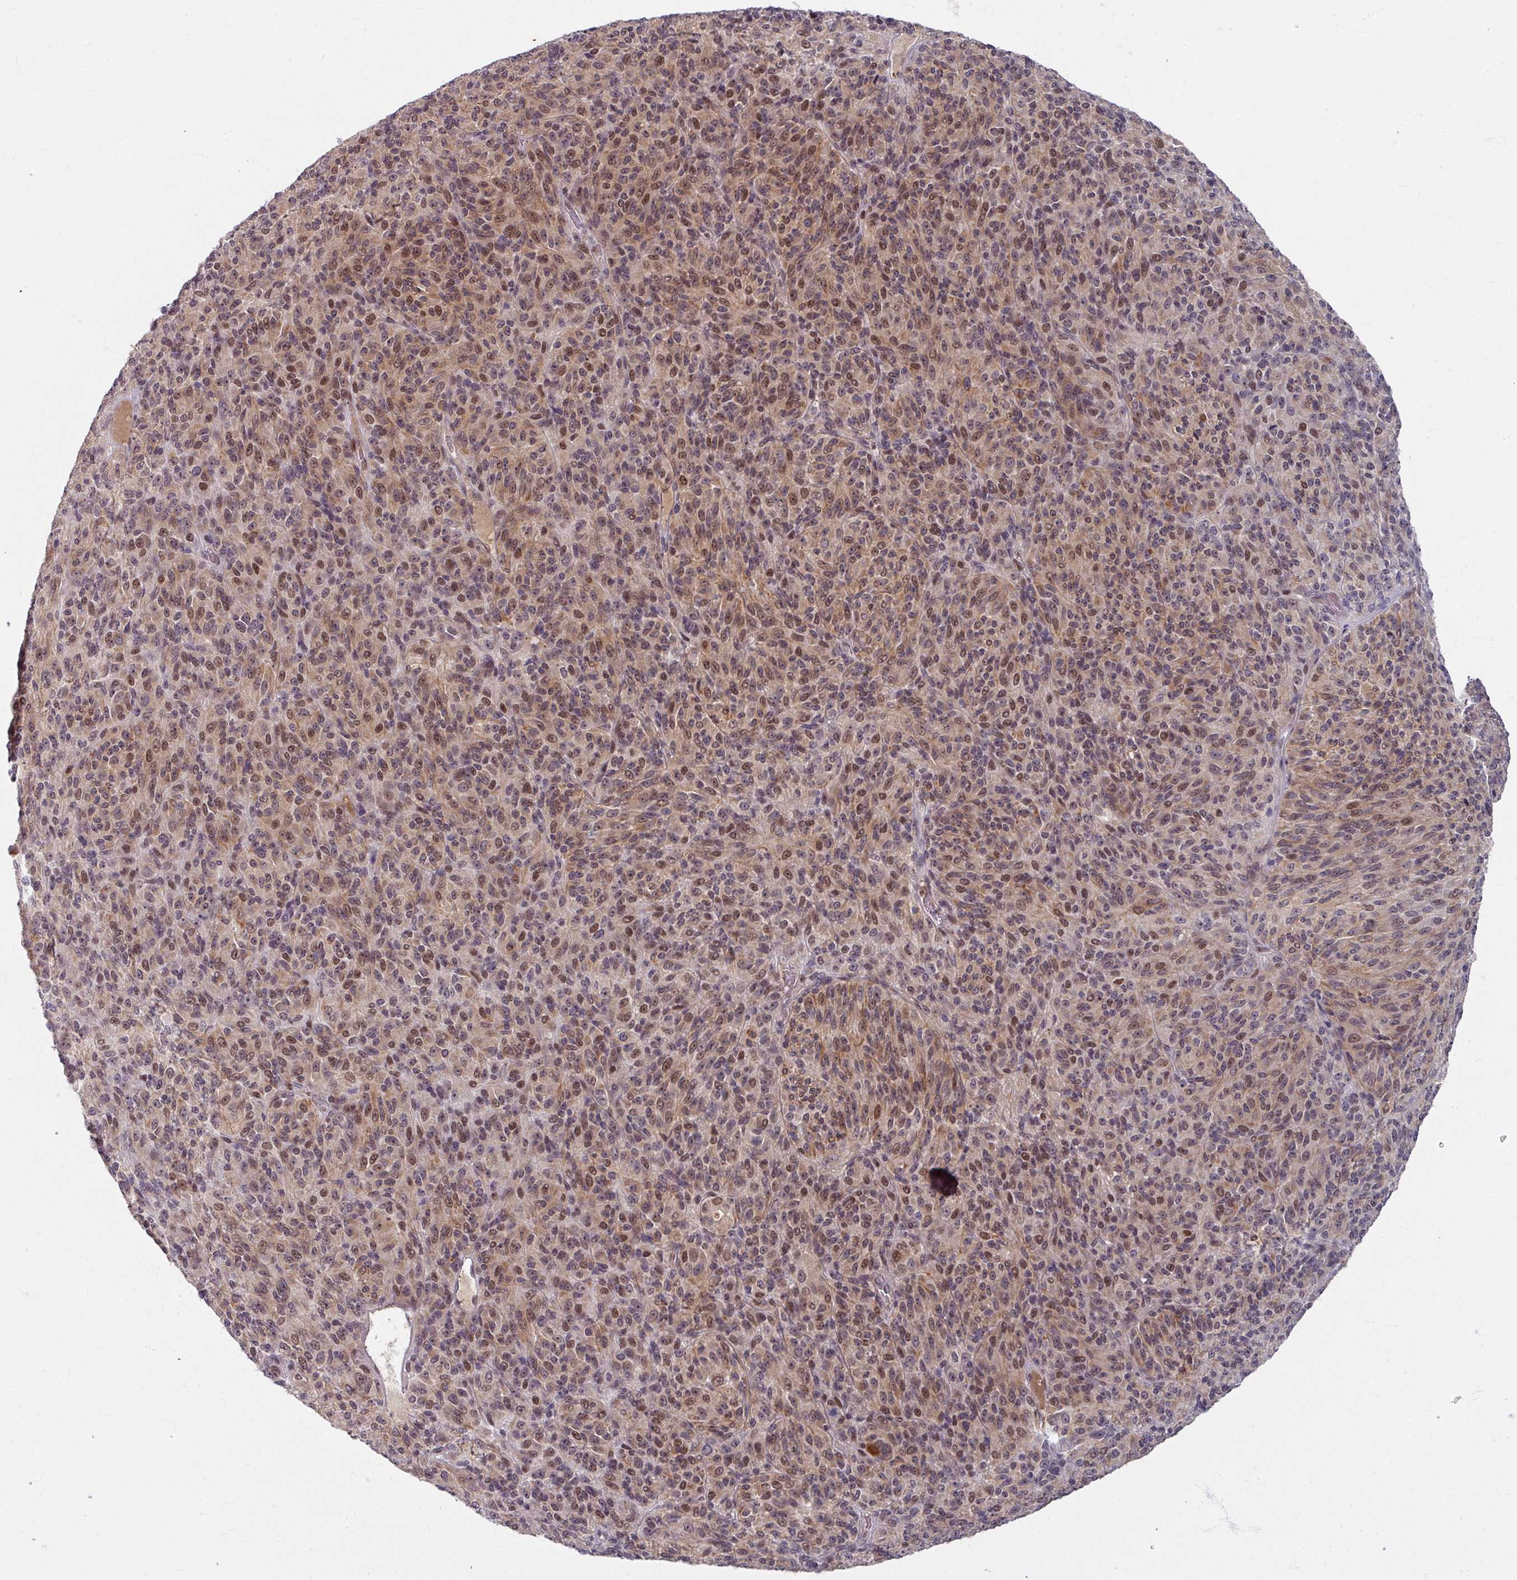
{"staining": {"intensity": "moderate", "quantity": ">75%", "location": "cytoplasmic/membranous,nuclear"}, "tissue": "melanoma", "cell_type": "Tumor cells", "image_type": "cancer", "snomed": [{"axis": "morphology", "description": "Malignant melanoma, Metastatic site"}, {"axis": "topography", "description": "Brain"}], "caption": "The micrograph shows staining of malignant melanoma (metastatic site), revealing moderate cytoplasmic/membranous and nuclear protein staining (brown color) within tumor cells.", "gene": "KLC3", "patient": {"sex": "female", "age": 56}}